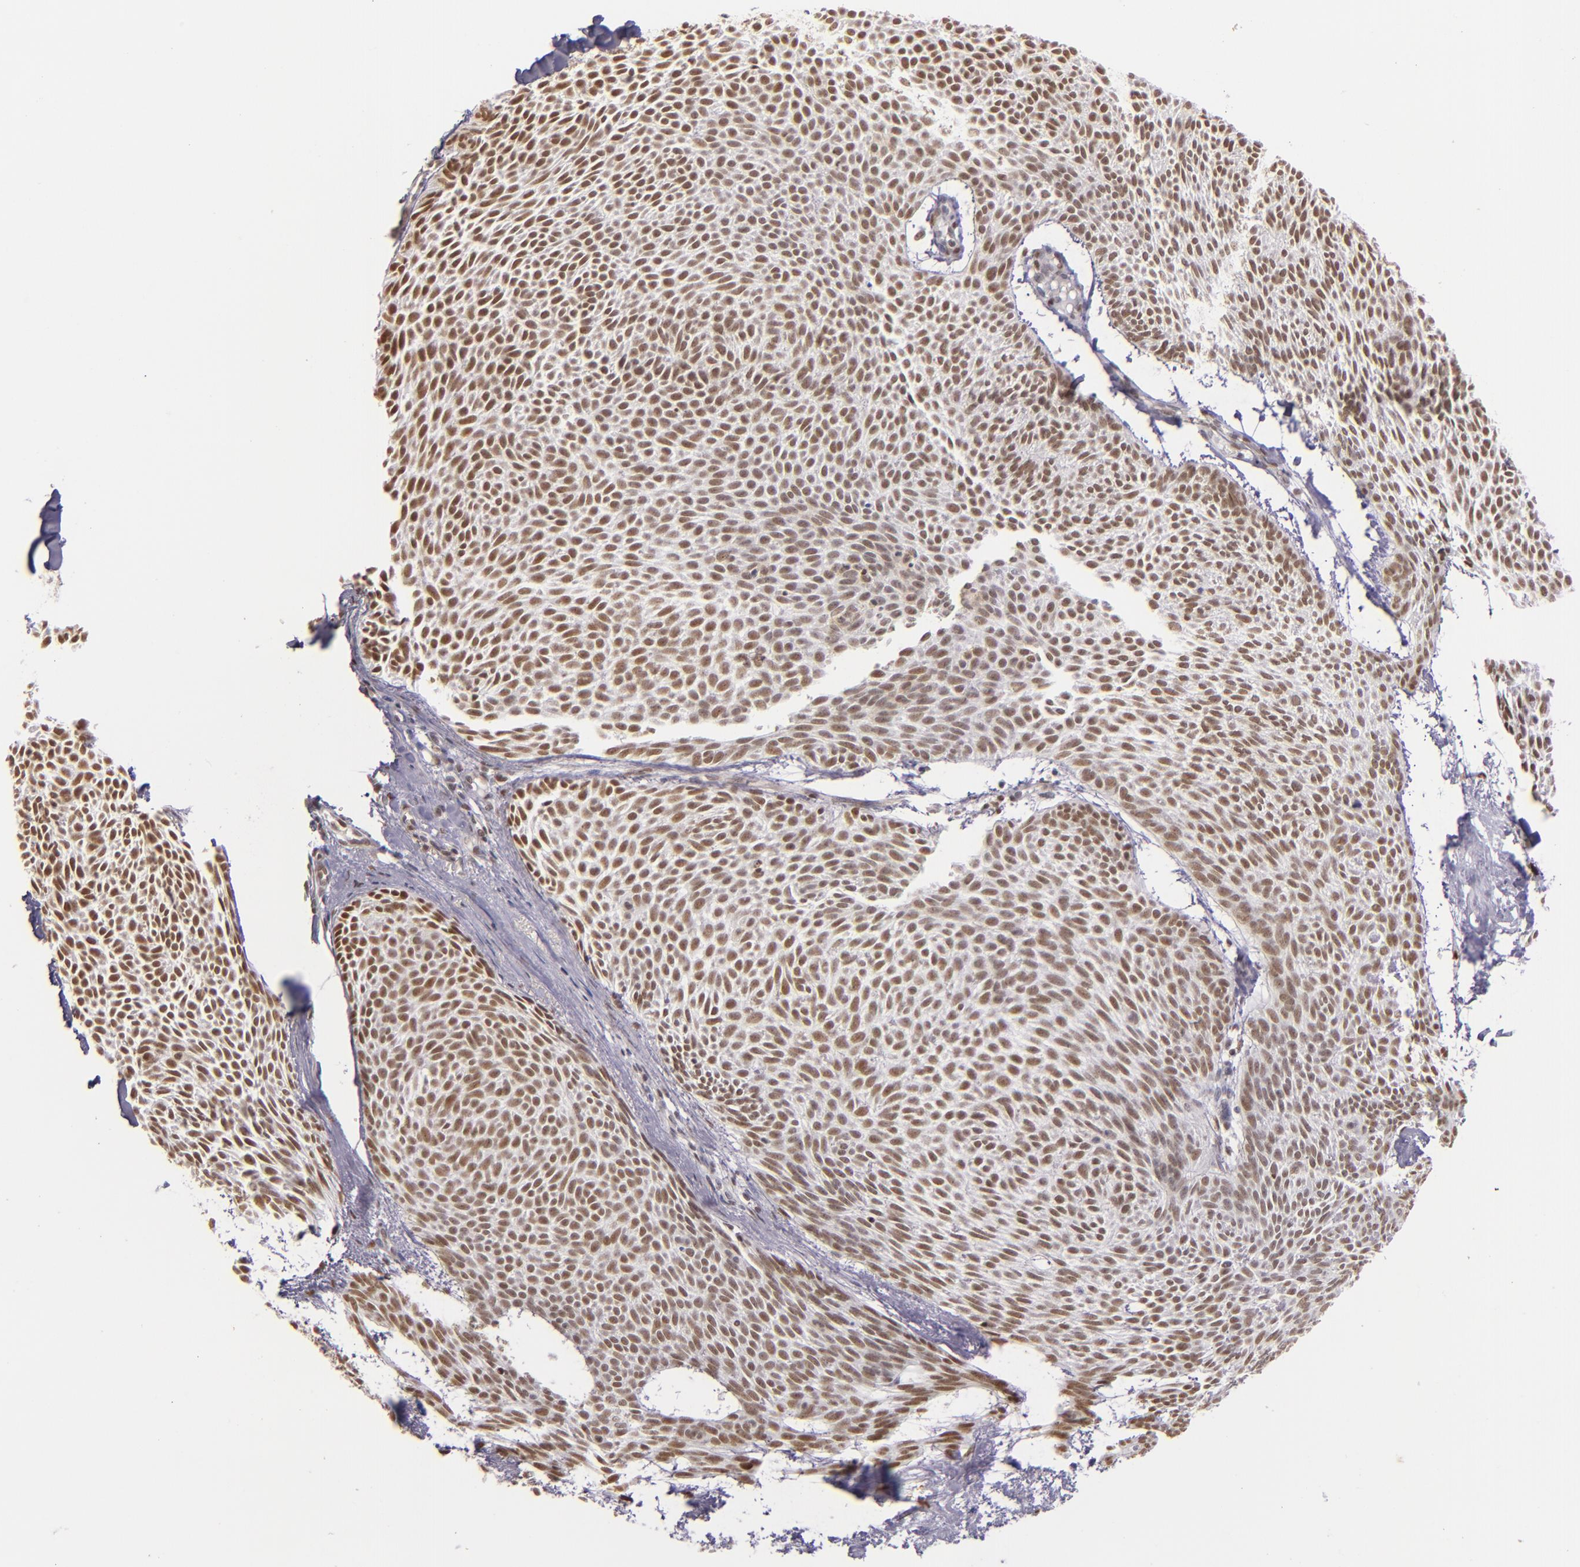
{"staining": {"intensity": "moderate", "quantity": ">75%", "location": "nuclear"}, "tissue": "skin cancer", "cell_type": "Tumor cells", "image_type": "cancer", "snomed": [{"axis": "morphology", "description": "Basal cell carcinoma"}, {"axis": "topography", "description": "Skin"}], "caption": "A brown stain labels moderate nuclear expression of a protein in human skin basal cell carcinoma tumor cells.", "gene": "NCOR2", "patient": {"sex": "male", "age": 84}}